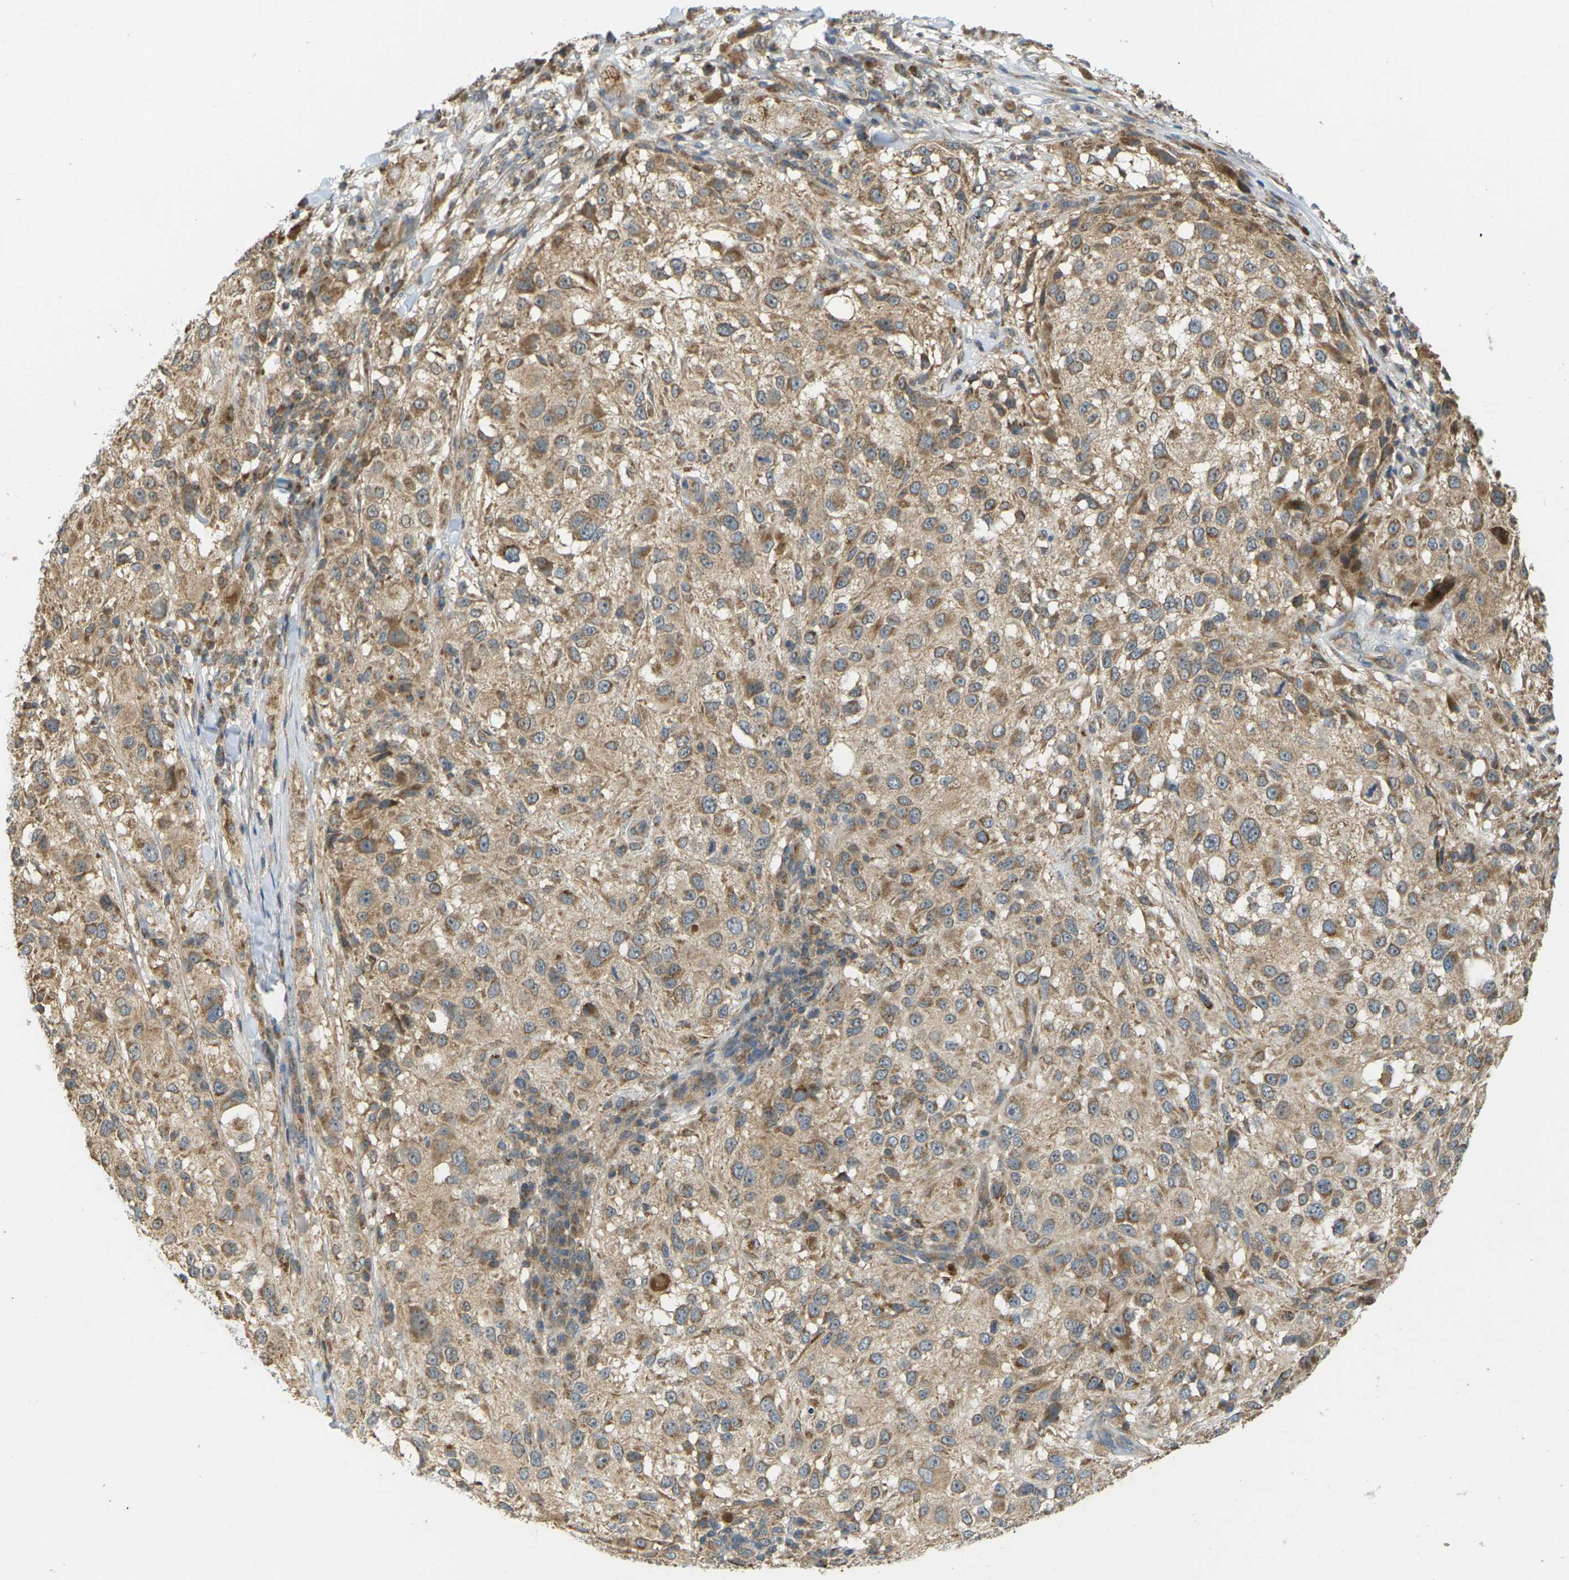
{"staining": {"intensity": "moderate", "quantity": ">75%", "location": "cytoplasmic/membranous"}, "tissue": "melanoma", "cell_type": "Tumor cells", "image_type": "cancer", "snomed": [{"axis": "morphology", "description": "Necrosis, NOS"}, {"axis": "morphology", "description": "Malignant melanoma, NOS"}, {"axis": "topography", "description": "Skin"}], "caption": "Moderate cytoplasmic/membranous protein expression is identified in approximately >75% of tumor cells in melanoma.", "gene": "KSR1", "patient": {"sex": "female", "age": 87}}